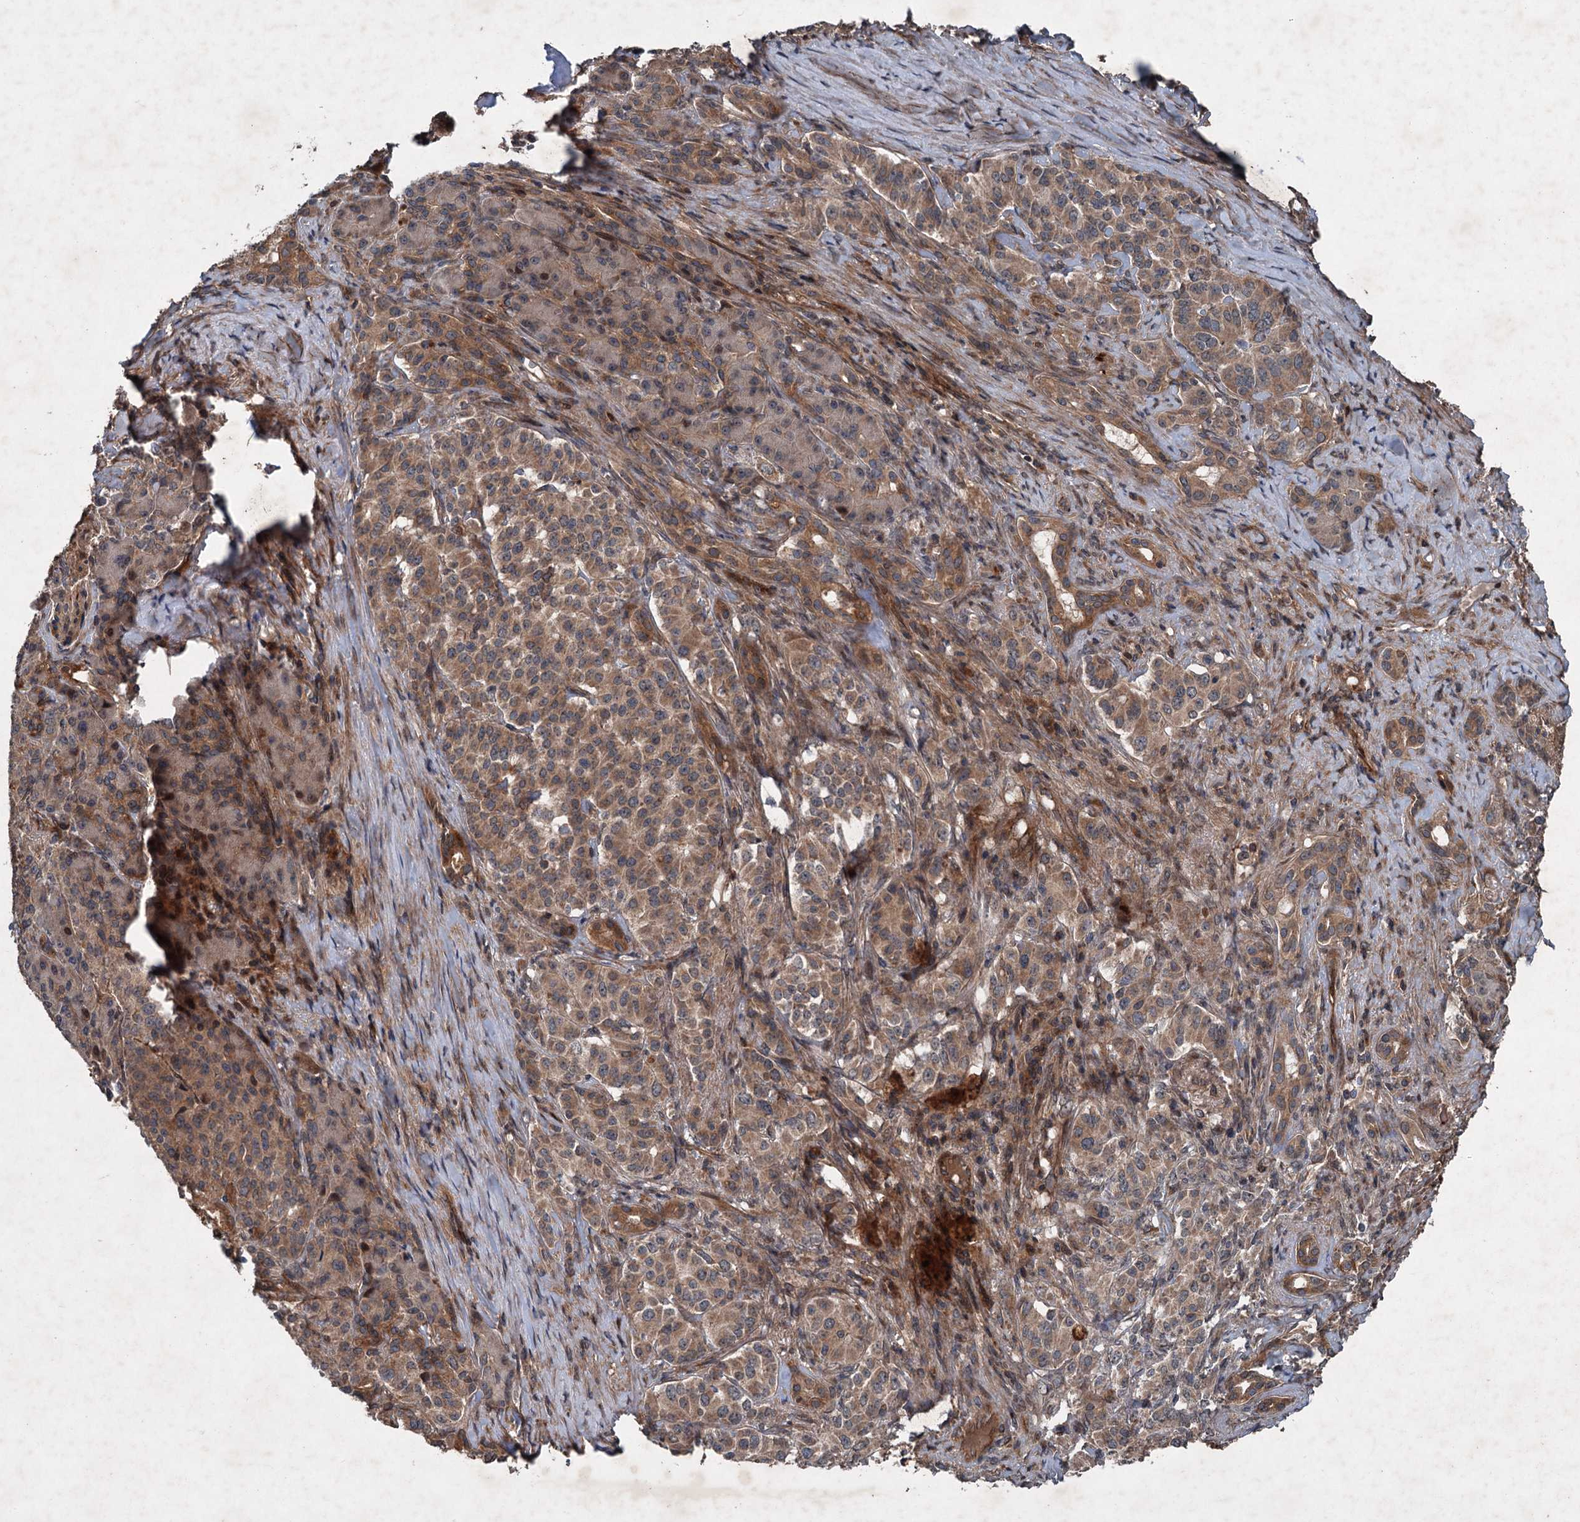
{"staining": {"intensity": "moderate", "quantity": "25%-75%", "location": "cytoplasmic/membranous"}, "tissue": "pancreatic cancer", "cell_type": "Tumor cells", "image_type": "cancer", "snomed": [{"axis": "morphology", "description": "Adenocarcinoma, NOS"}, {"axis": "topography", "description": "Pancreas"}], "caption": "Immunohistochemistry of pancreatic adenocarcinoma demonstrates medium levels of moderate cytoplasmic/membranous expression in about 25%-75% of tumor cells.", "gene": "ALAS1", "patient": {"sex": "female", "age": 74}}